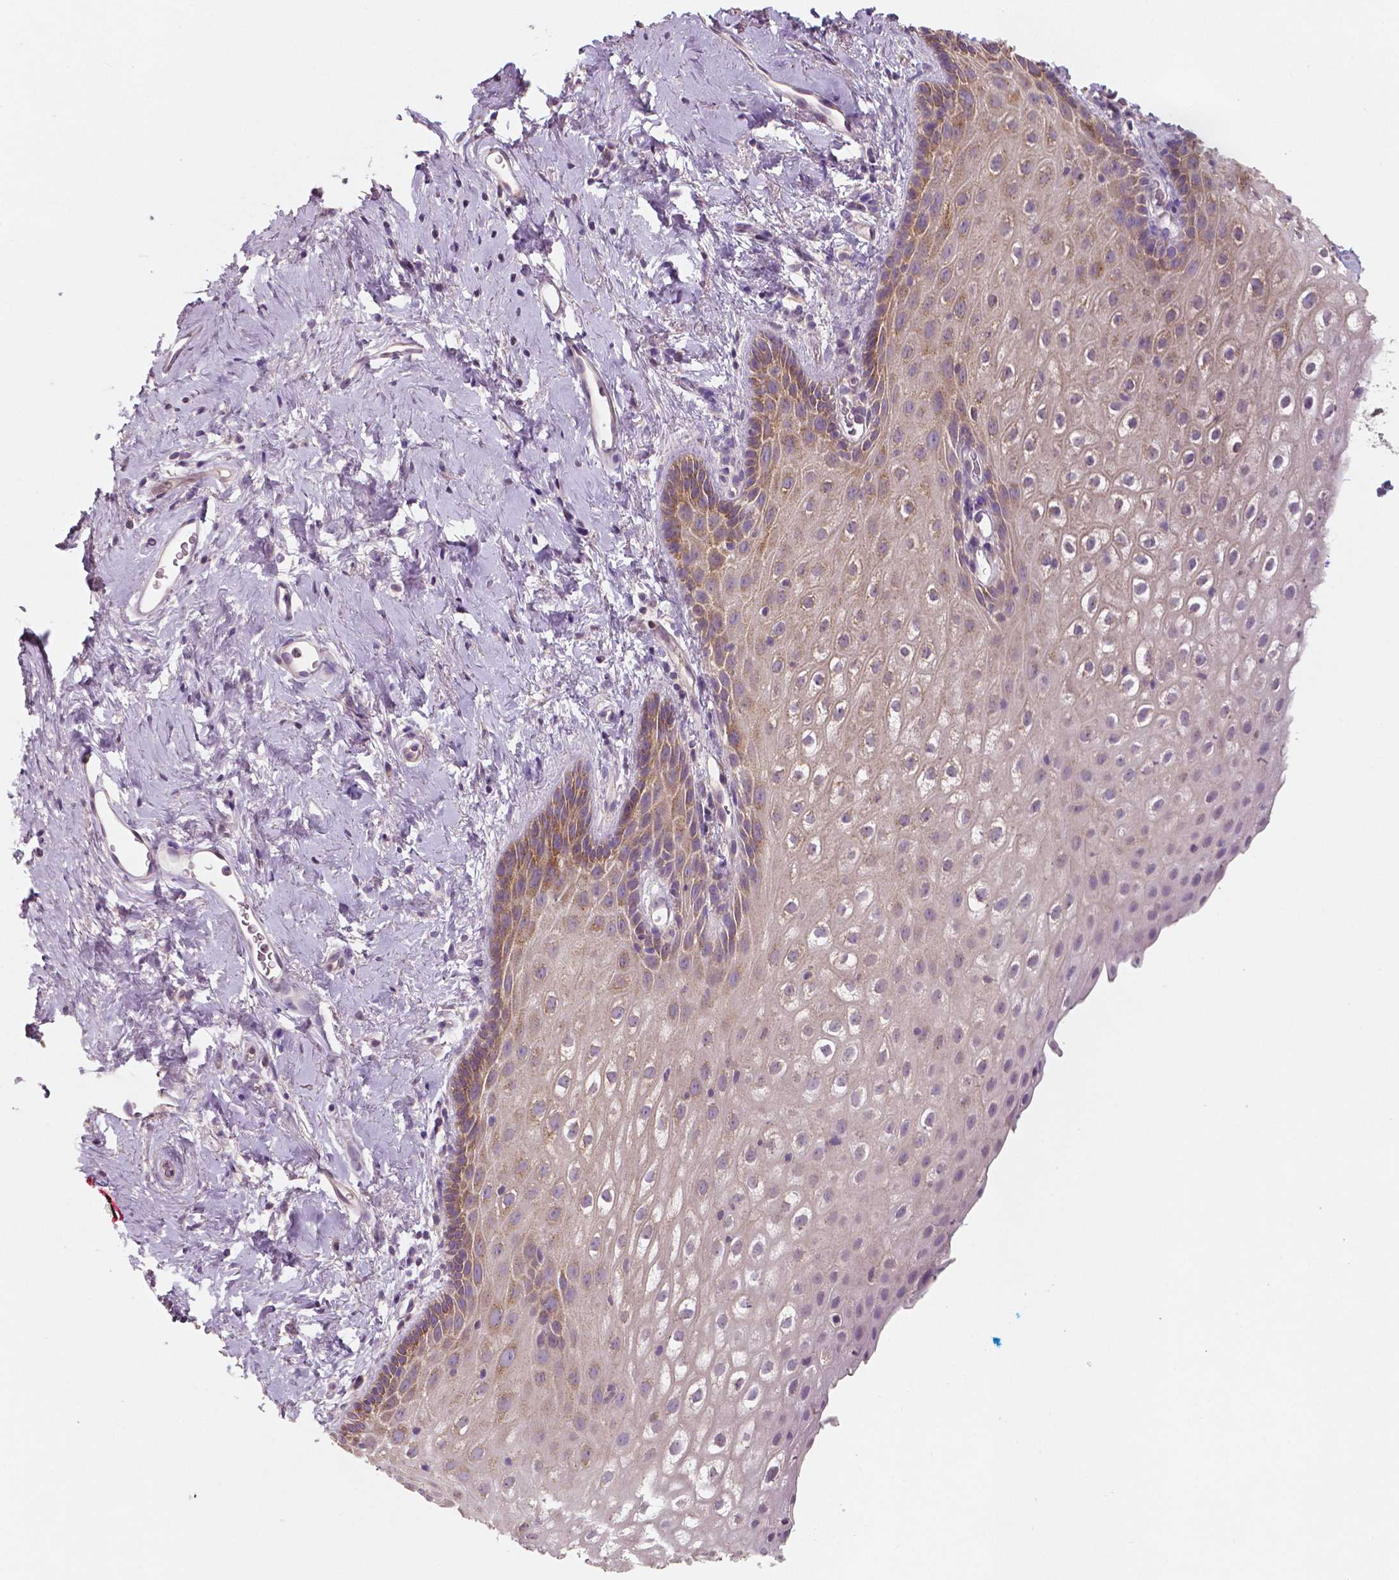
{"staining": {"intensity": "weak", "quantity": "25%-75%", "location": "cytoplasmic/membranous"}, "tissue": "vagina", "cell_type": "Squamous epithelial cells", "image_type": "normal", "snomed": [{"axis": "morphology", "description": "Normal tissue, NOS"}, {"axis": "morphology", "description": "Adenocarcinoma, NOS"}, {"axis": "topography", "description": "Rectum"}, {"axis": "topography", "description": "Vagina"}, {"axis": "topography", "description": "Peripheral nerve tissue"}], "caption": "An image of vagina stained for a protein demonstrates weak cytoplasmic/membranous brown staining in squamous epithelial cells.", "gene": "LSM14B", "patient": {"sex": "female", "age": 71}}